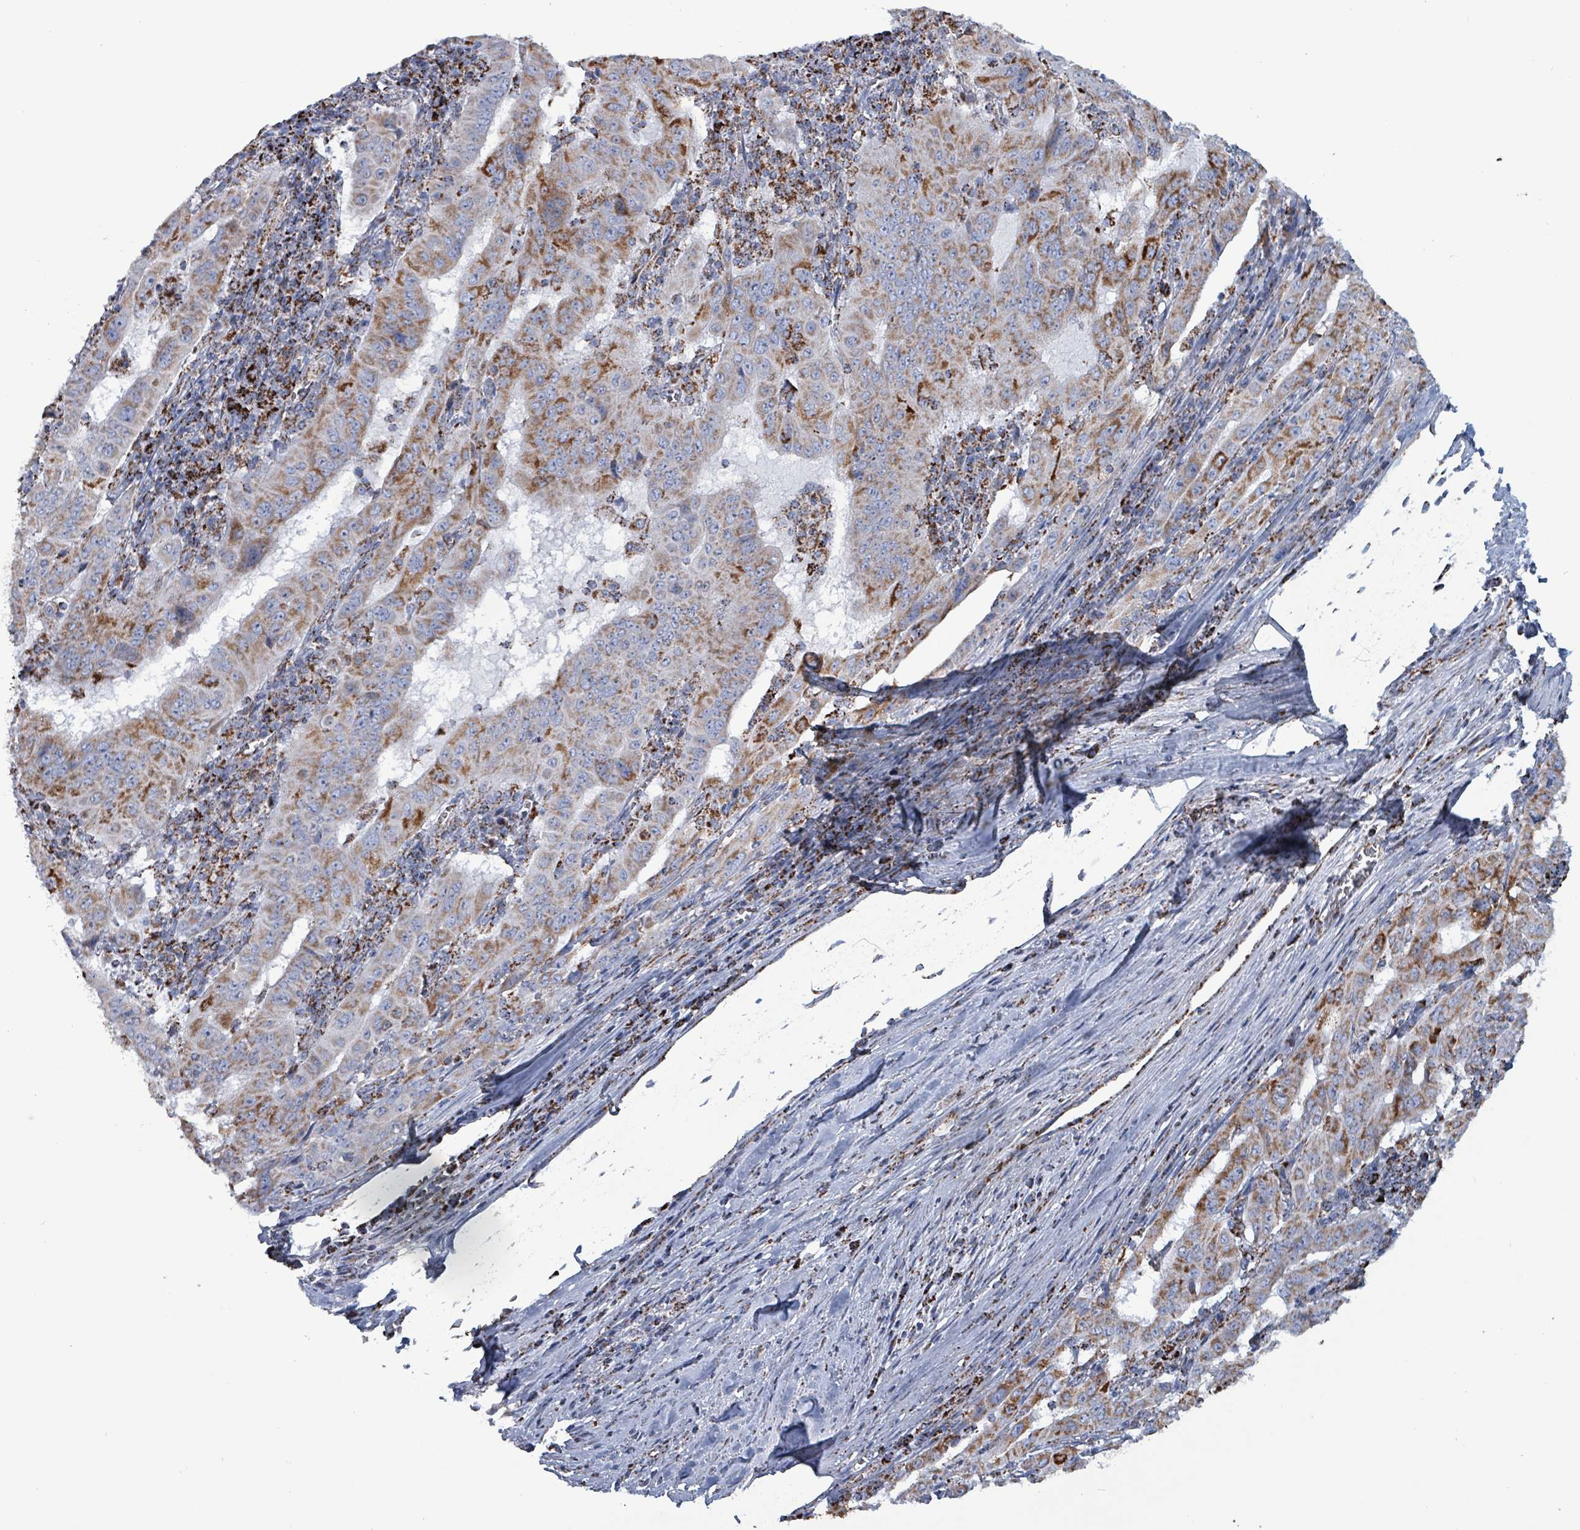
{"staining": {"intensity": "moderate", "quantity": ">75%", "location": "cytoplasmic/membranous"}, "tissue": "pancreatic cancer", "cell_type": "Tumor cells", "image_type": "cancer", "snomed": [{"axis": "morphology", "description": "Adenocarcinoma, NOS"}, {"axis": "topography", "description": "Pancreas"}], "caption": "Tumor cells display moderate cytoplasmic/membranous staining in about >75% of cells in pancreatic cancer (adenocarcinoma). The staining is performed using DAB brown chromogen to label protein expression. The nuclei are counter-stained blue using hematoxylin.", "gene": "IDH3B", "patient": {"sex": "male", "age": 63}}